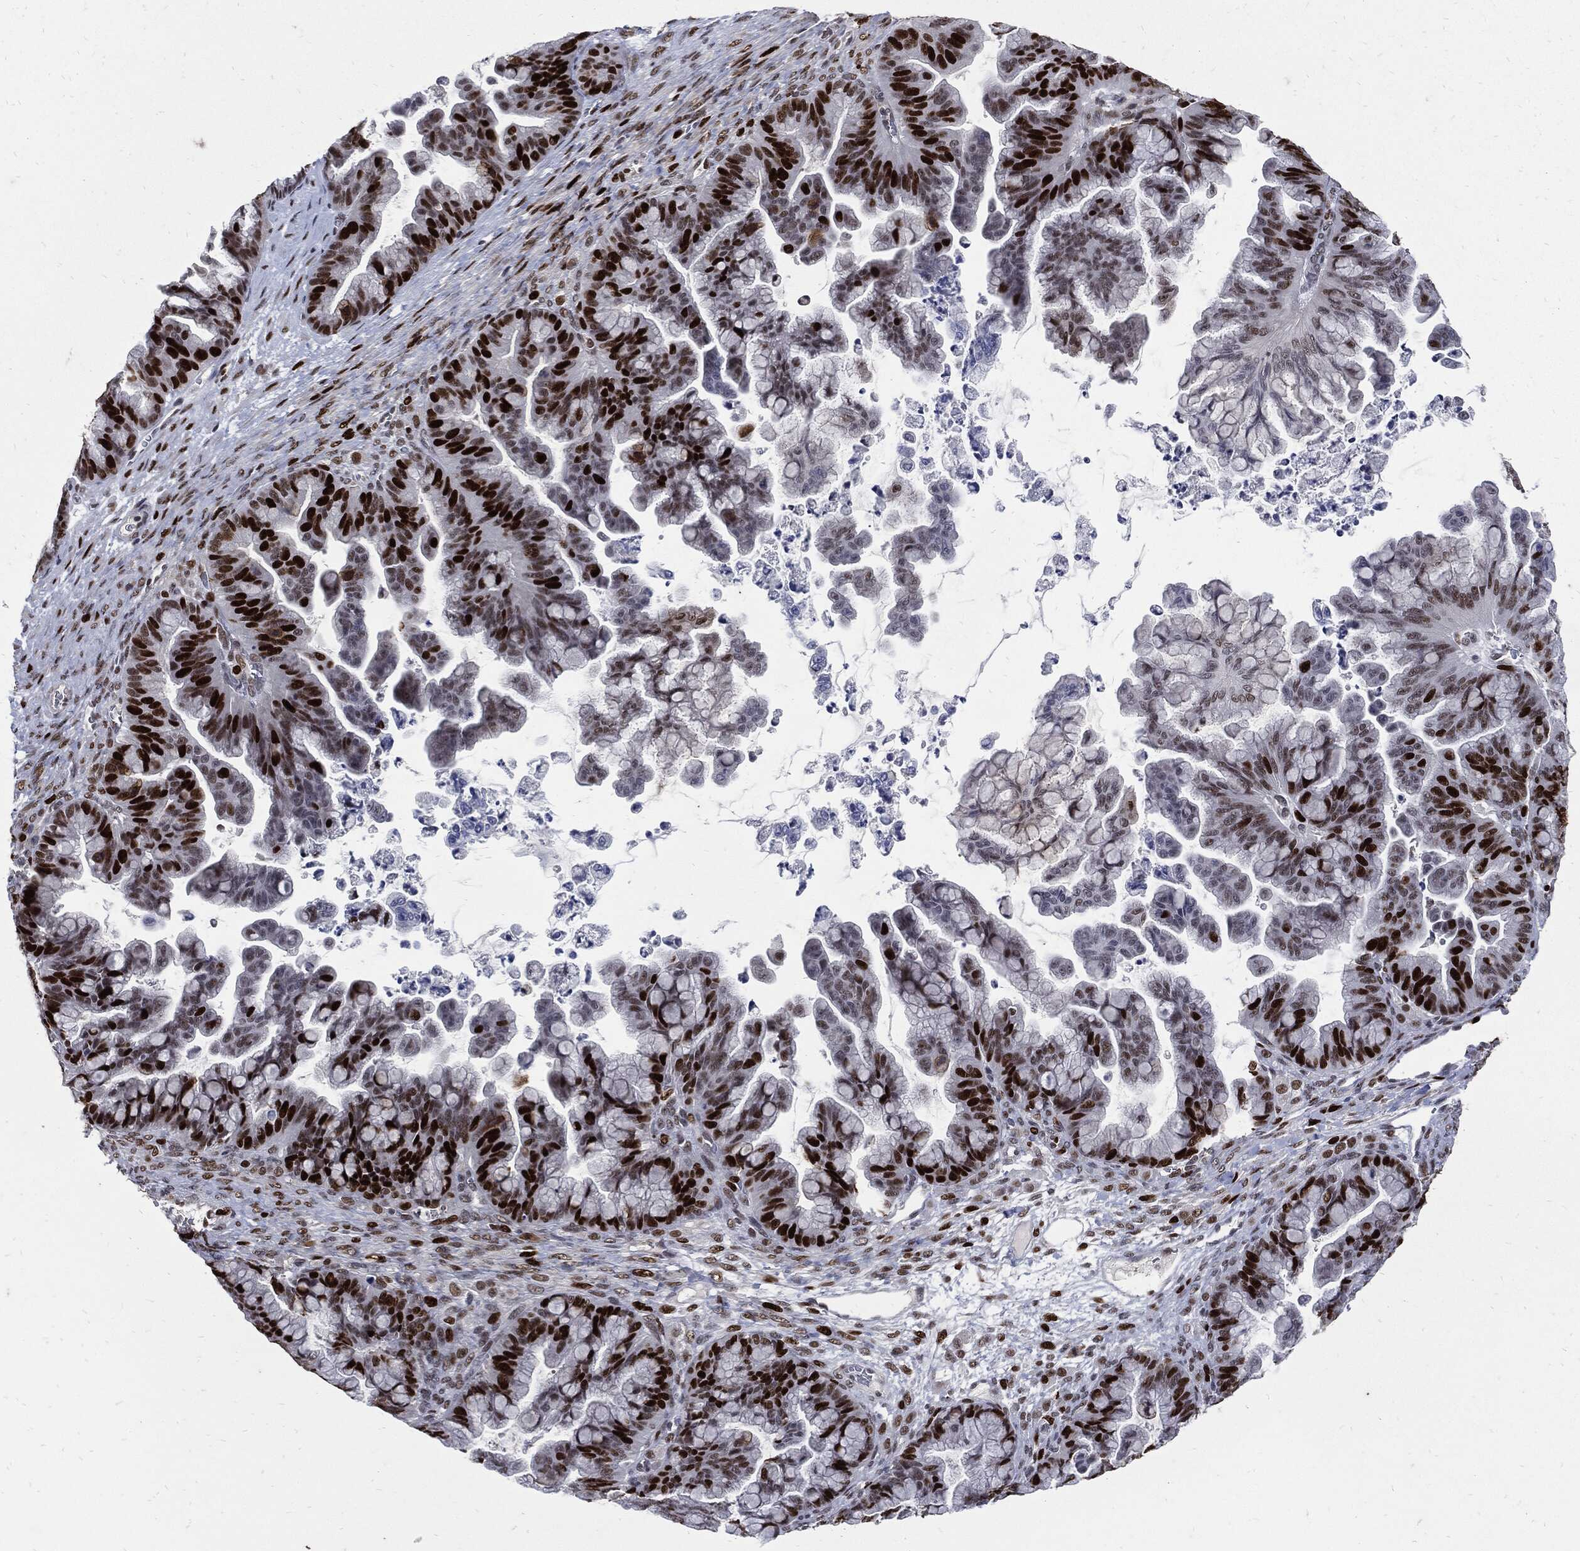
{"staining": {"intensity": "strong", "quantity": "25%-75%", "location": "nuclear"}, "tissue": "ovarian cancer", "cell_type": "Tumor cells", "image_type": "cancer", "snomed": [{"axis": "morphology", "description": "Cystadenocarcinoma, mucinous, NOS"}, {"axis": "topography", "description": "Ovary"}], "caption": "Protein analysis of ovarian cancer tissue demonstrates strong nuclear positivity in approximately 25%-75% of tumor cells.", "gene": "NBN", "patient": {"sex": "female", "age": 67}}